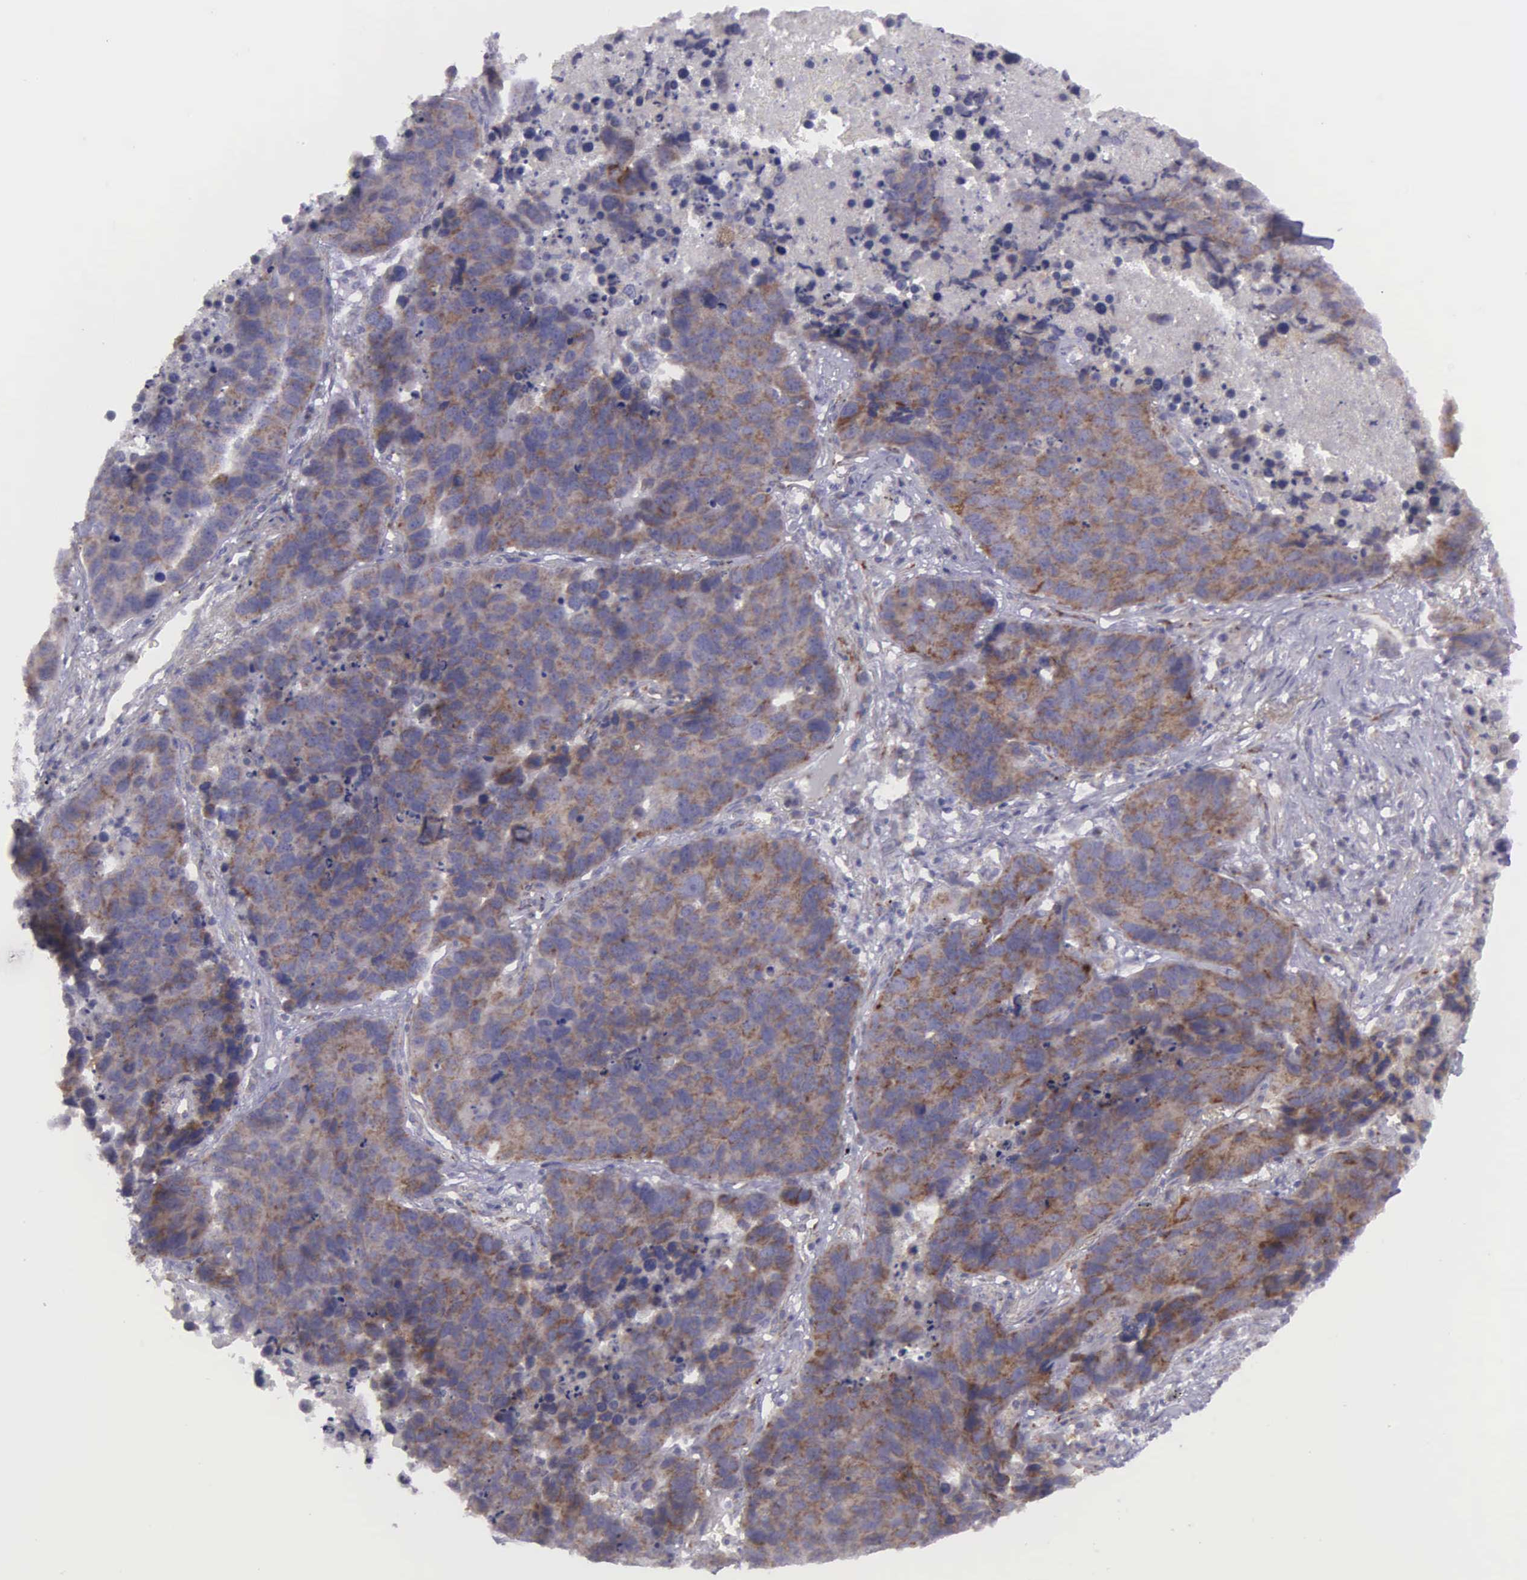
{"staining": {"intensity": "moderate", "quantity": "25%-75%", "location": "cytoplasmic/membranous"}, "tissue": "lung cancer", "cell_type": "Tumor cells", "image_type": "cancer", "snomed": [{"axis": "morphology", "description": "Carcinoid, malignant, NOS"}, {"axis": "topography", "description": "Lung"}], "caption": "This is an image of immunohistochemistry staining of lung cancer, which shows moderate positivity in the cytoplasmic/membranous of tumor cells.", "gene": "SYNJ2BP", "patient": {"sex": "male", "age": 60}}